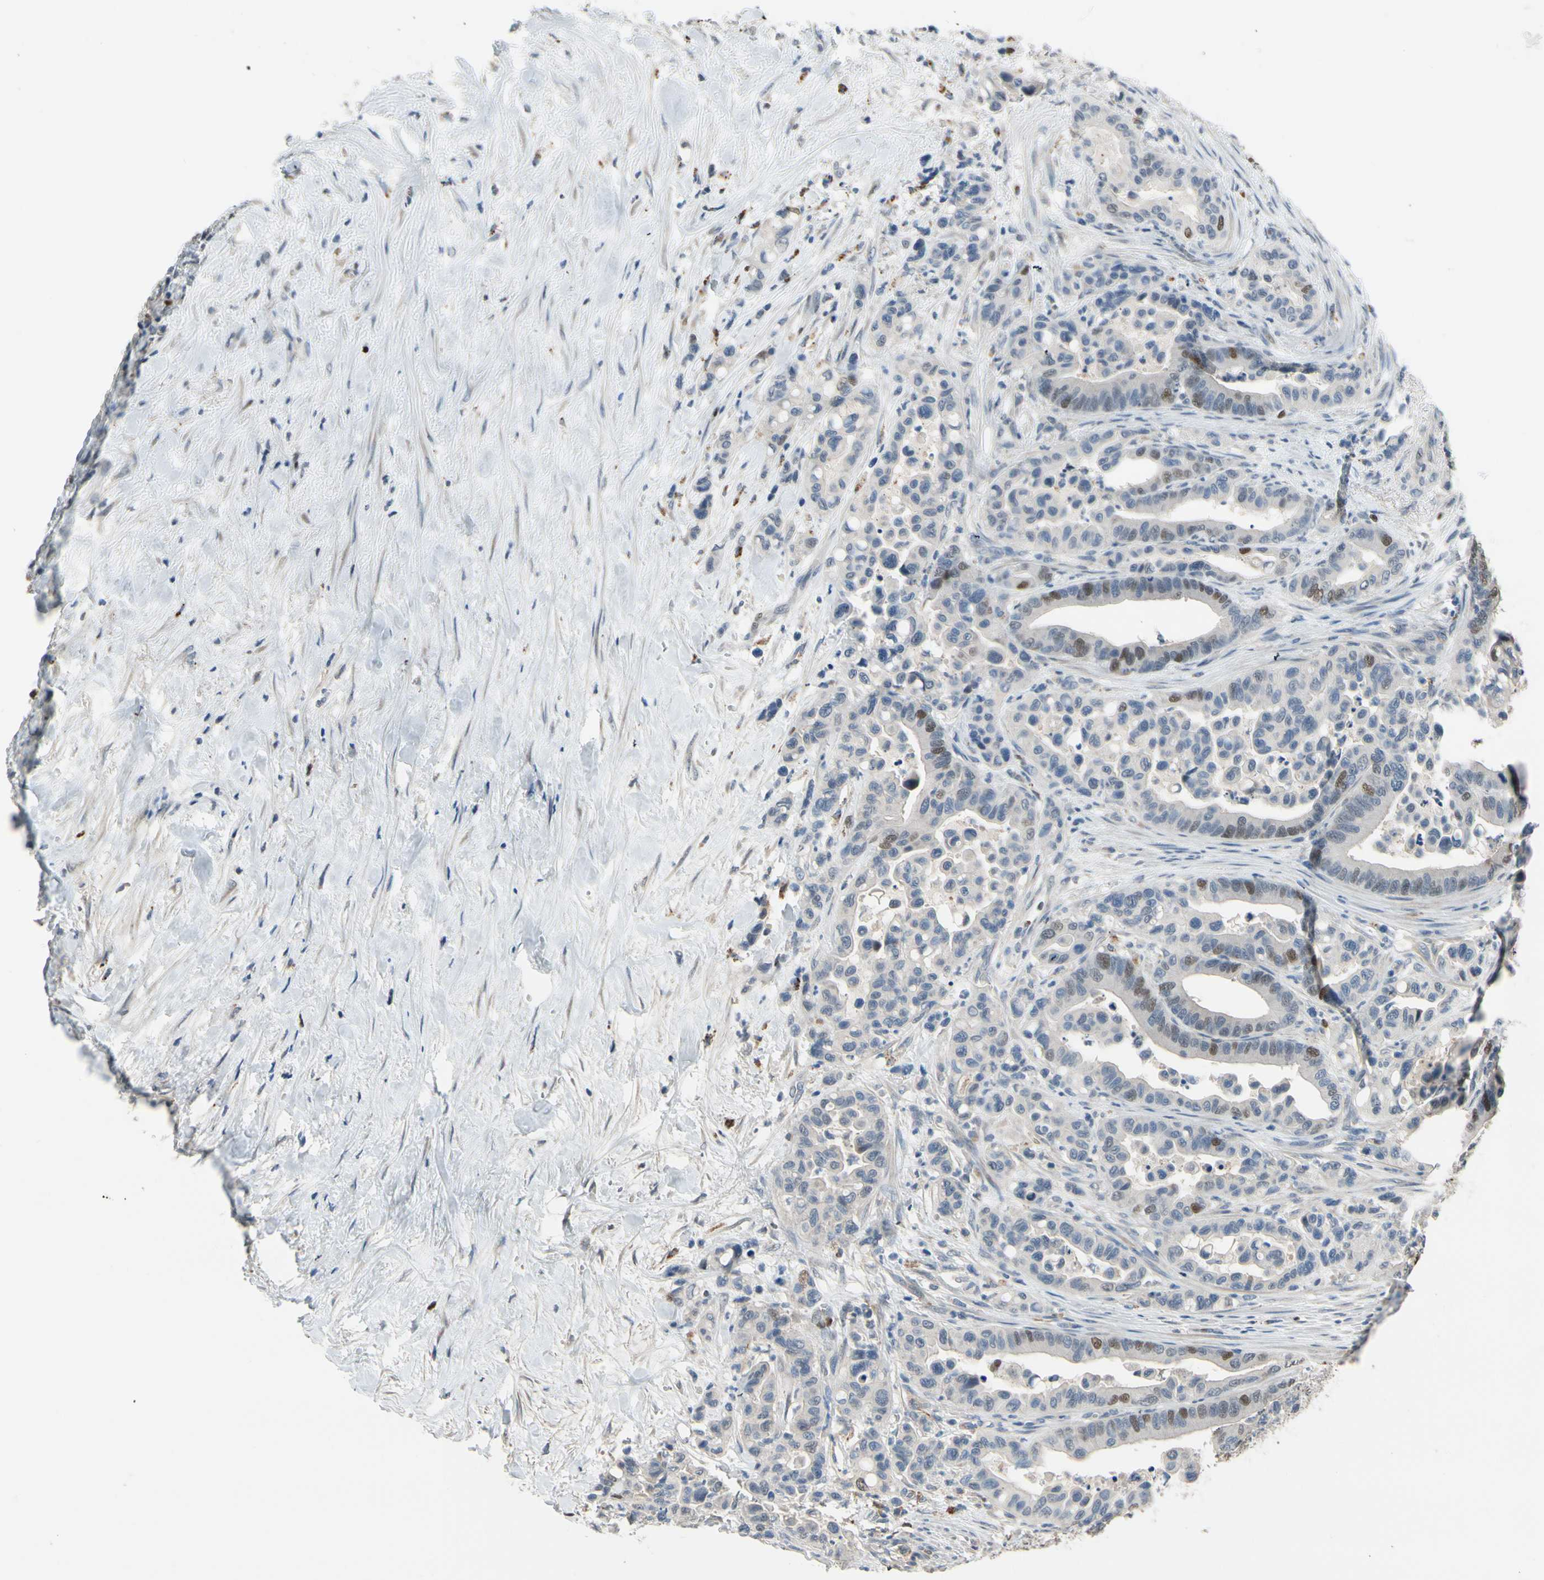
{"staining": {"intensity": "moderate", "quantity": "<25%", "location": "nuclear"}, "tissue": "colorectal cancer", "cell_type": "Tumor cells", "image_type": "cancer", "snomed": [{"axis": "morphology", "description": "Normal tissue, NOS"}, {"axis": "morphology", "description": "Adenocarcinoma, NOS"}, {"axis": "topography", "description": "Colon"}], "caption": "Immunohistochemical staining of human colorectal cancer demonstrates low levels of moderate nuclear protein positivity in about <25% of tumor cells. The protein is stained brown, and the nuclei are stained in blue (DAB (3,3'-diaminobenzidine) IHC with brightfield microscopy, high magnification).", "gene": "ZKSCAN4", "patient": {"sex": "male", "age": 82}}